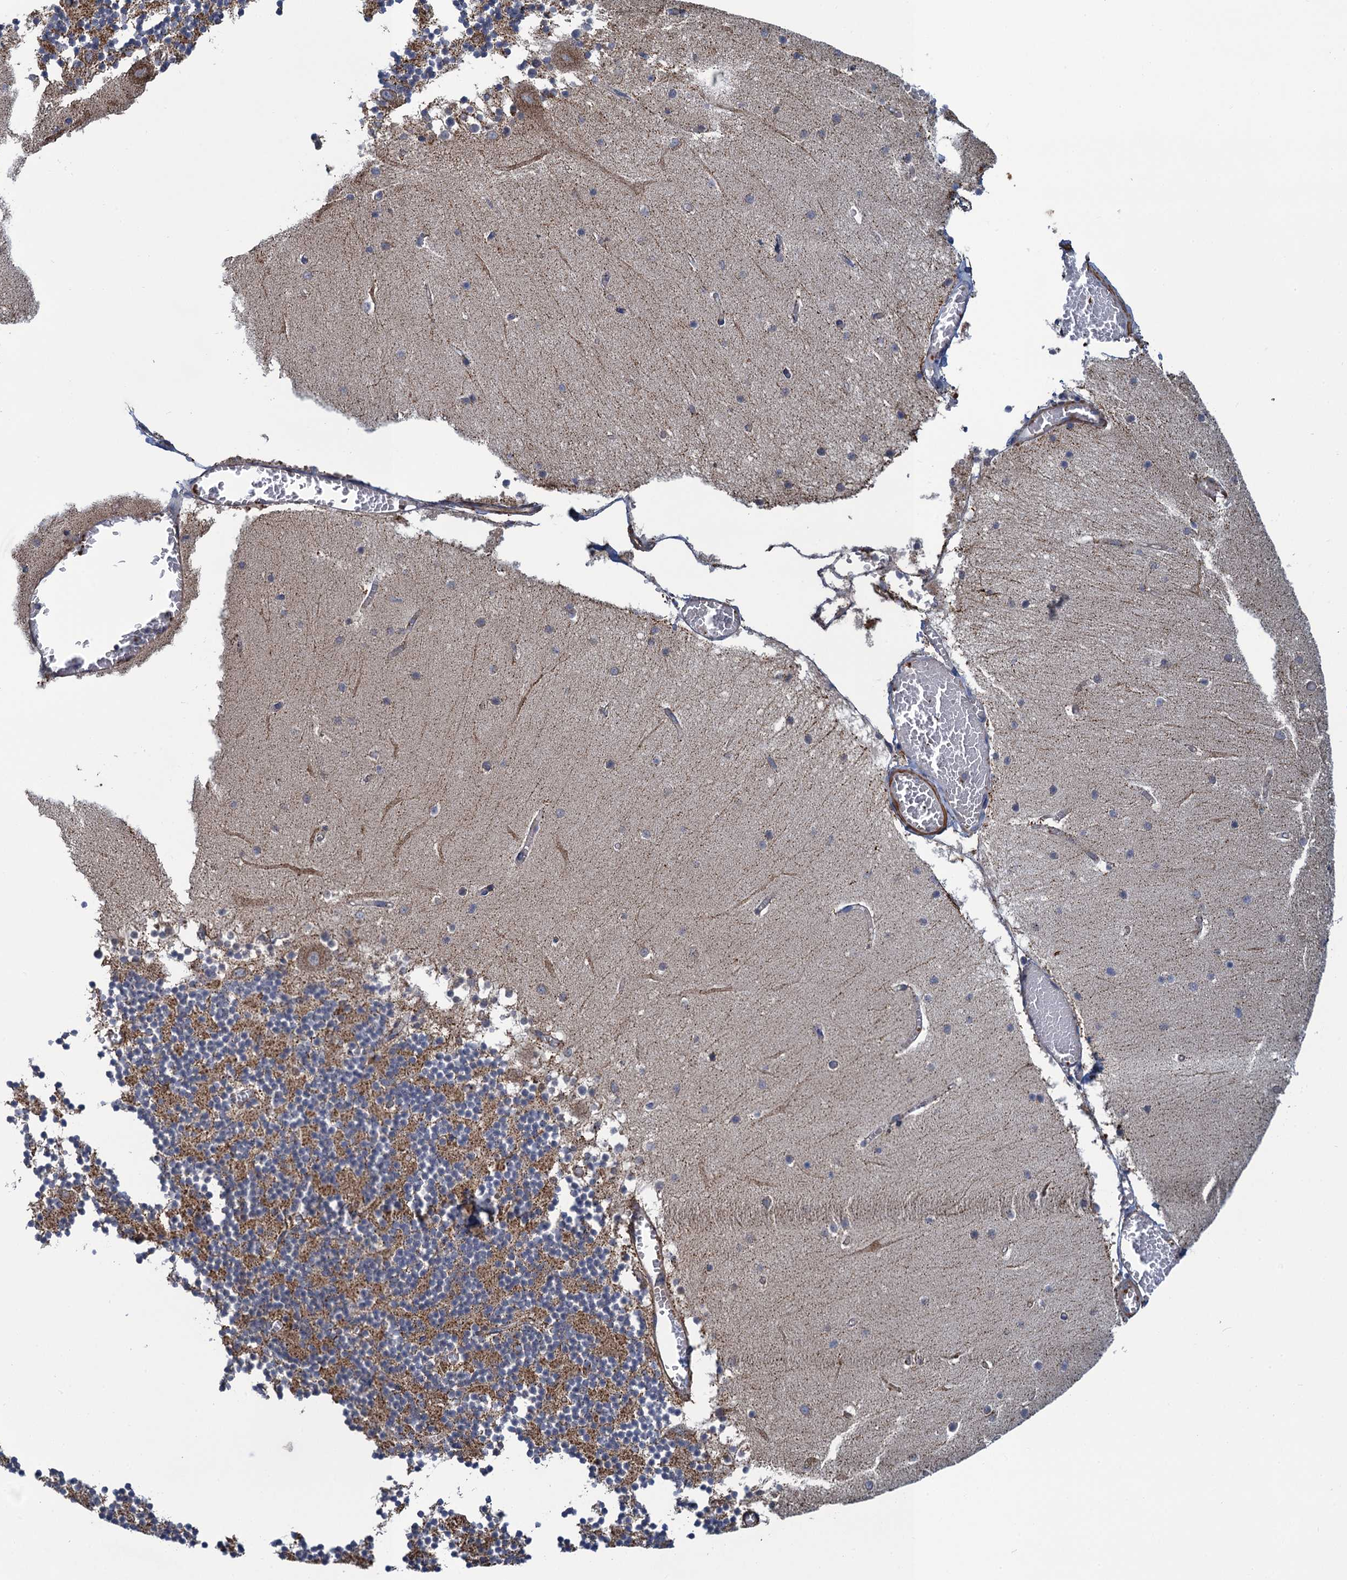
{"staining": {"intensity": "moderate", "quantity": "25%-75%", "location": "cytoplasmic/membranous"}, "tissue": "cerebellum", "cell_type": "Cells in granular layer", "image_type": "normal", "snomed": [{"axis": "morphology", "description": "Normal tissue, NOS"}, {"axis": "topography", "description": "Cerebellum"}], "caption": "An immunohistochemistry (IHC) histopathology image of unremarkable tissue is shown. Protein staining in brown shows moderate cytoplasmic/membranous positivity in cerebellum within cells in granular layer. The protein of interest is stained brown, and the nuclei are stained in blue (DAB IHC with brightfield microscopy, high magnification).", "gene": "ENSG00000260643", "patient": {"sex": "female", "age": 28}}